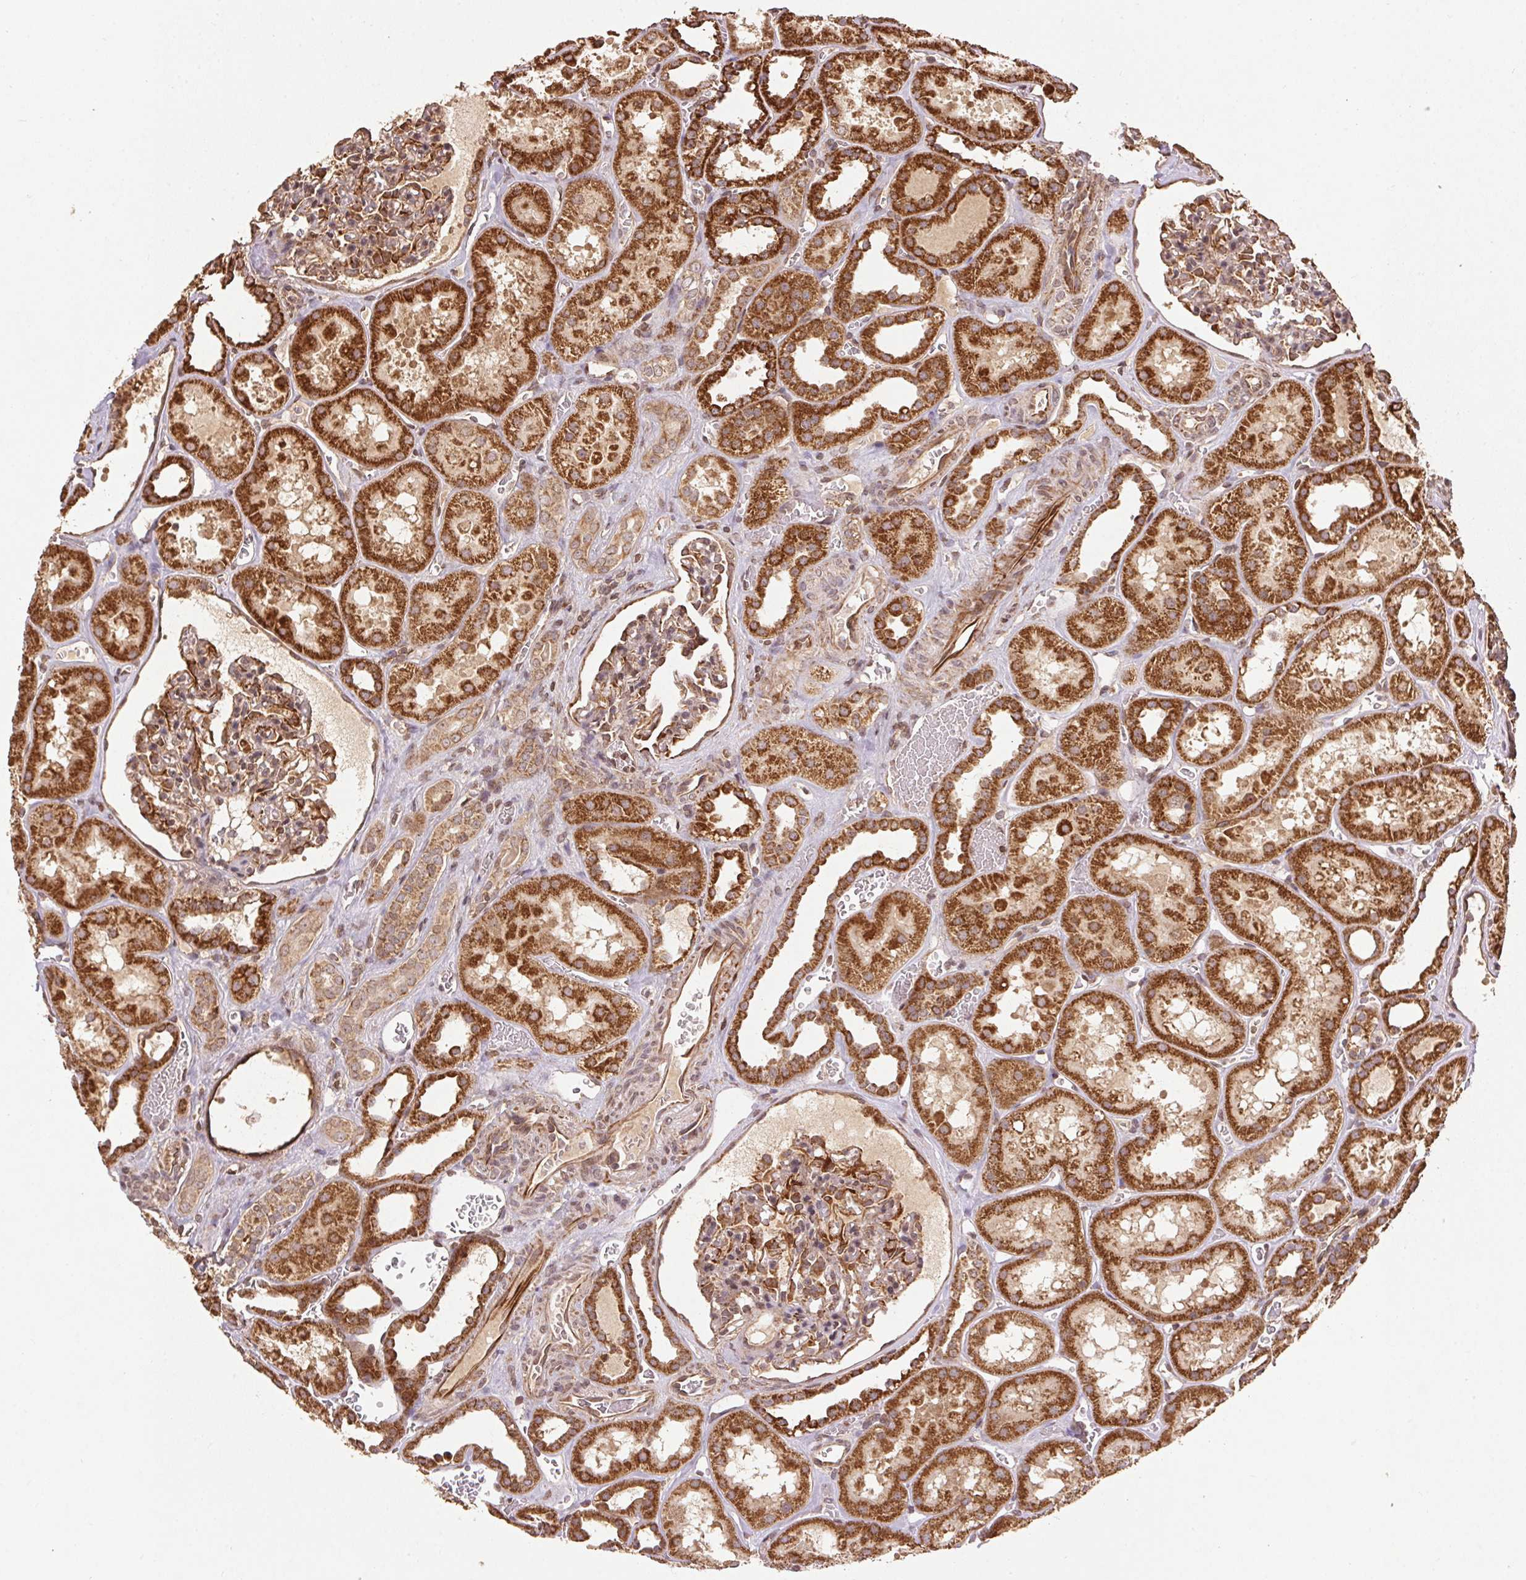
{"staining": {"intensity": "moderate", "quantity": ">75%", "location": "cytoplasmic/membranous"}, "tissue": "kidney", "cell_type": "Cells in glomeruli", "image_type": "normal", "snomed": [{"axis": "morphology", "description": "Normal tissue, NOS"}, {"axis": "topography", "description": "Kidney"}], "caption": "Protein analysis of unremarkable kidney displays moderate cytoplasmic/membranous positivity in about >75% of cells in glomeruli. Nuclei are stained in blue.", "gene": "SPRED2", "patient": {"sex": "female", "age": 41}}